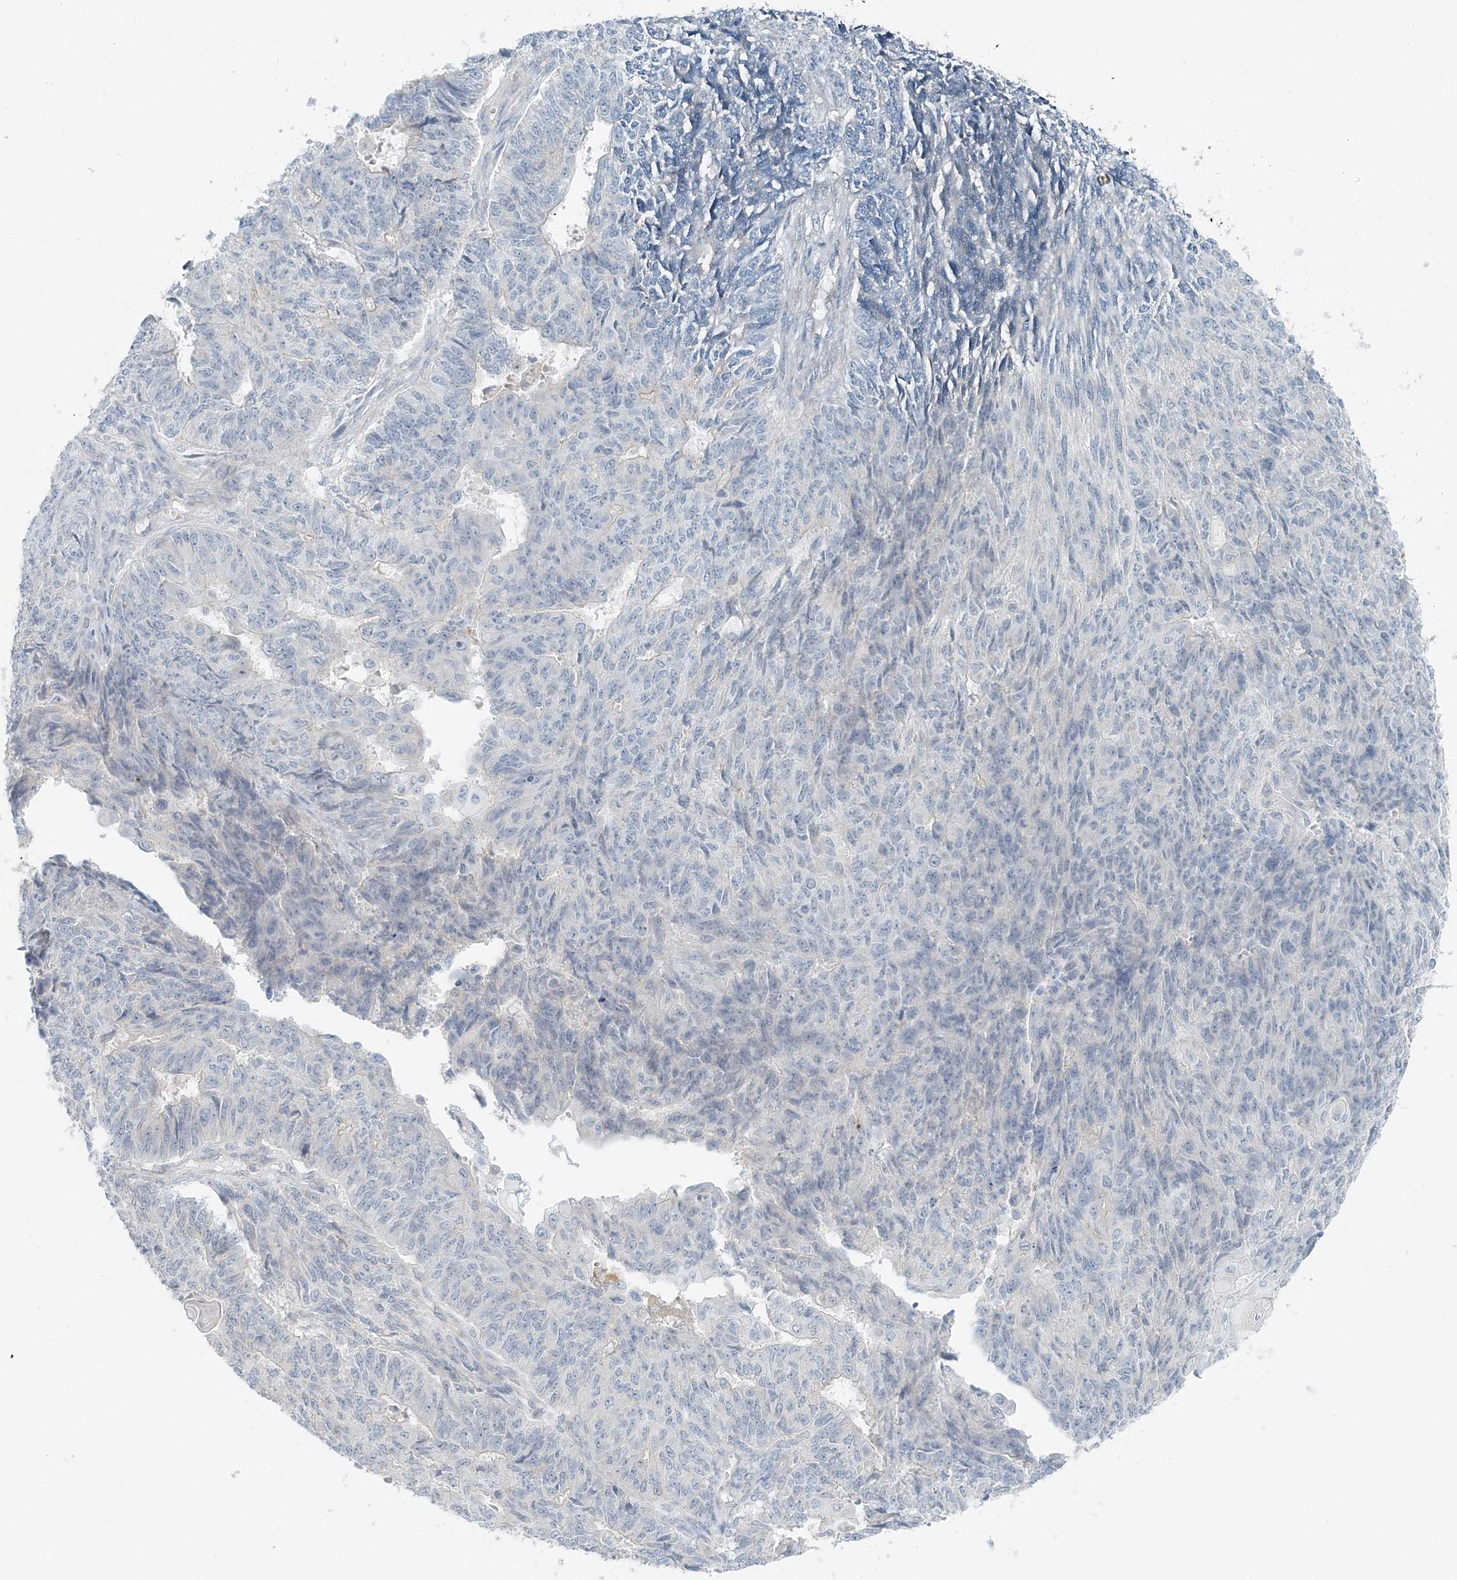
{"staining": {"intensity": "negative", "quantity": "none", "location": "none"}, "tissue": "endometrial cancer", "cell_type": "Tumor cells", "image_type": "cancer", "snomed": [{"axis": "morphology", "description": "Adenocarcinoma, NOS"}, {"axis": "topography", "description": "Endometrium"}], "caption": "Human endometrial adenocarcinoma stained for a protein using immunohistochemistry demonstrates no expression in tumor cells.", "gene": "NAA11", "patient": {"sex": "female", "age": 32}}